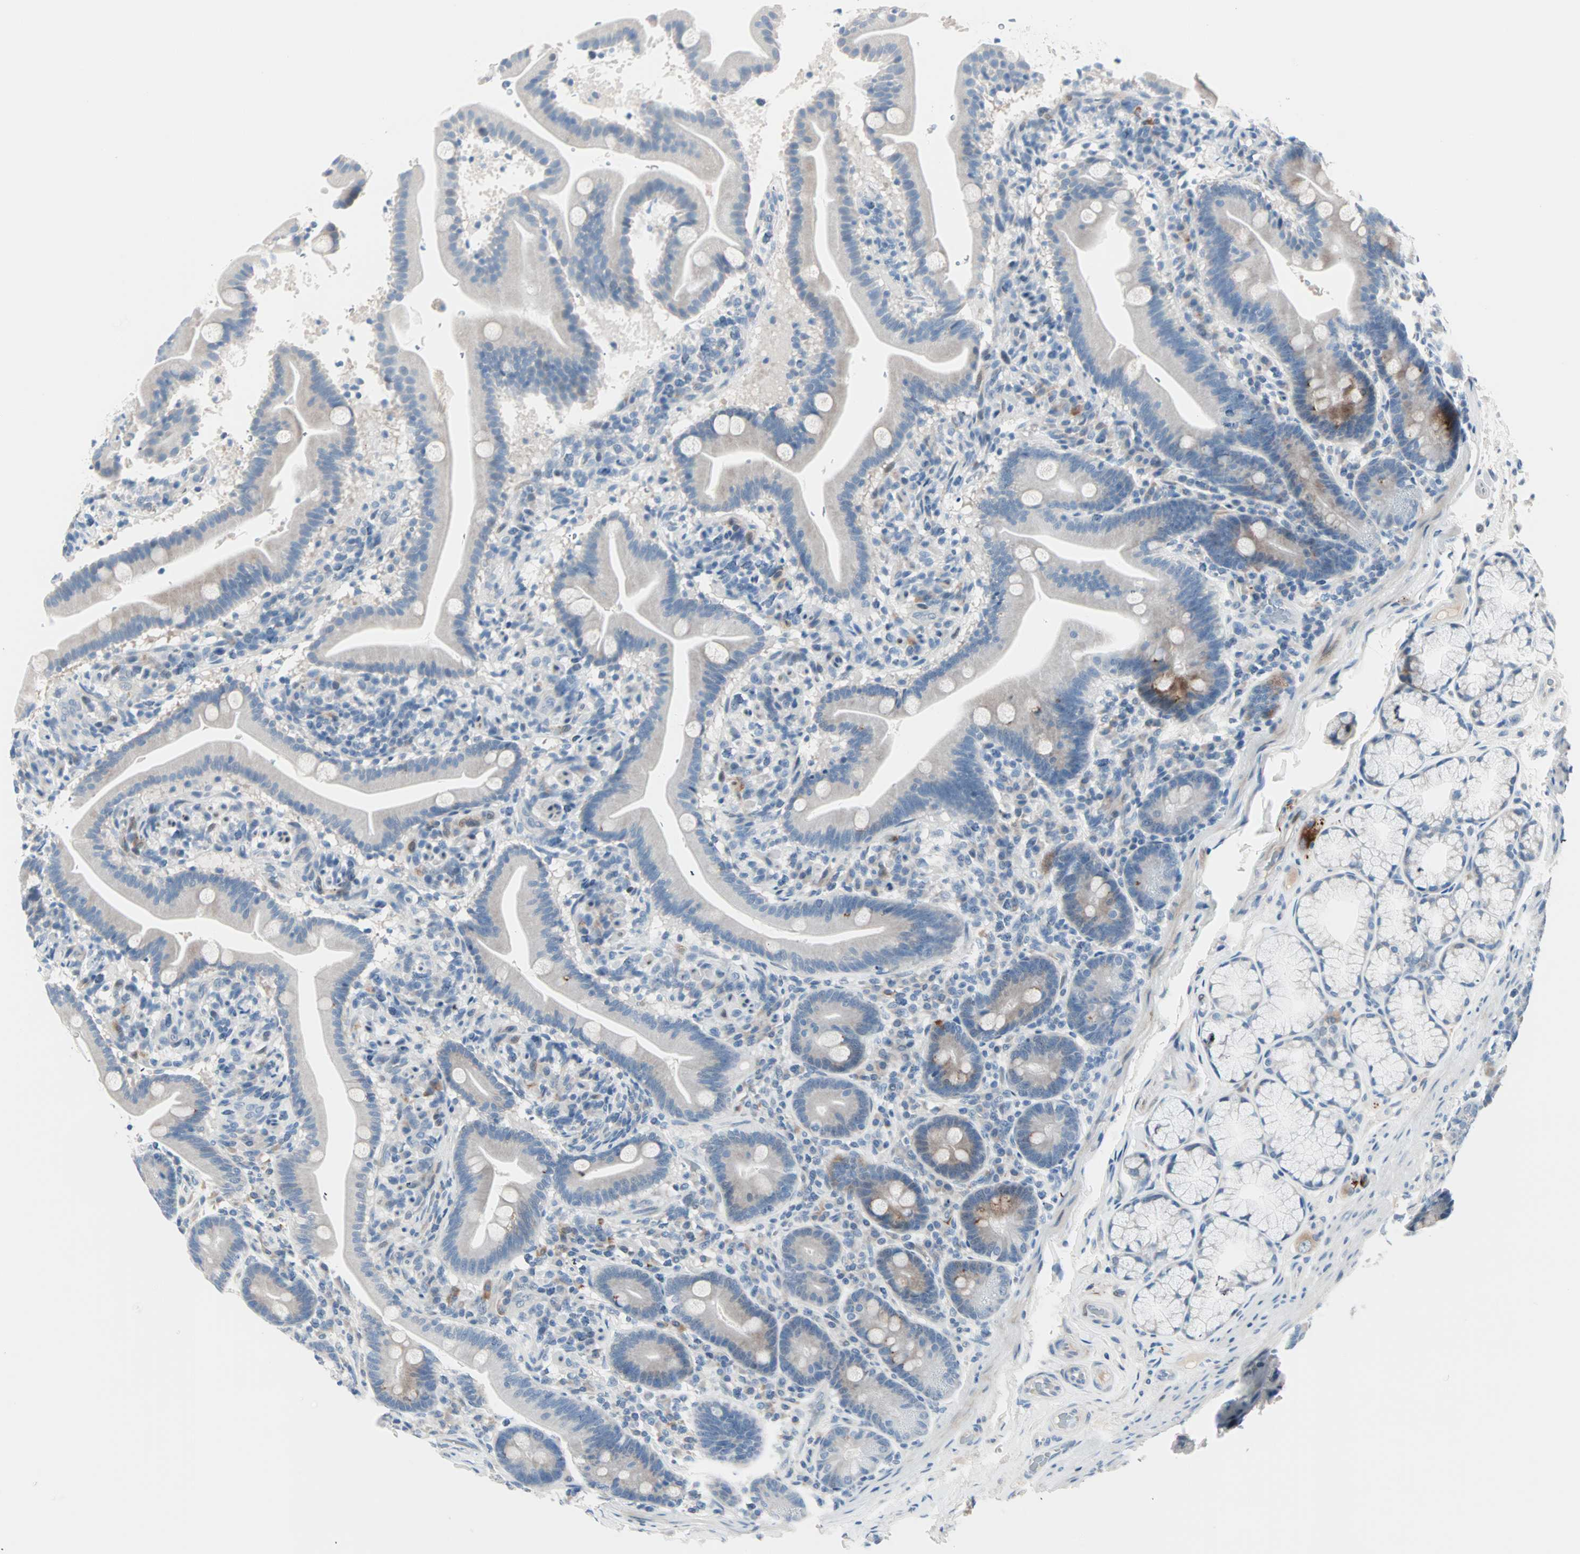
{"staining": {"intensity": "moderate", "quantity": "<25%", "location": "cytoplasmic/membranous"}, "tissue": "duodenum", "cell_type": "Glandular cells", "image_type": "normal", "snomed": [{"axis": "morphology", "description": "Normal tissue, NOS"}, {"axis": "topography", "description": "Duodenum"}], "caption": "DAB (3,3'-diaminobenzidine) immunohistochemical staining of benign duodenum exhibits moderate cytoplasmic/membranous protein expression in approximately <25% of glandular cells.", "gene": "NEFH", "patient": {"sex": "male", "age": 54}}